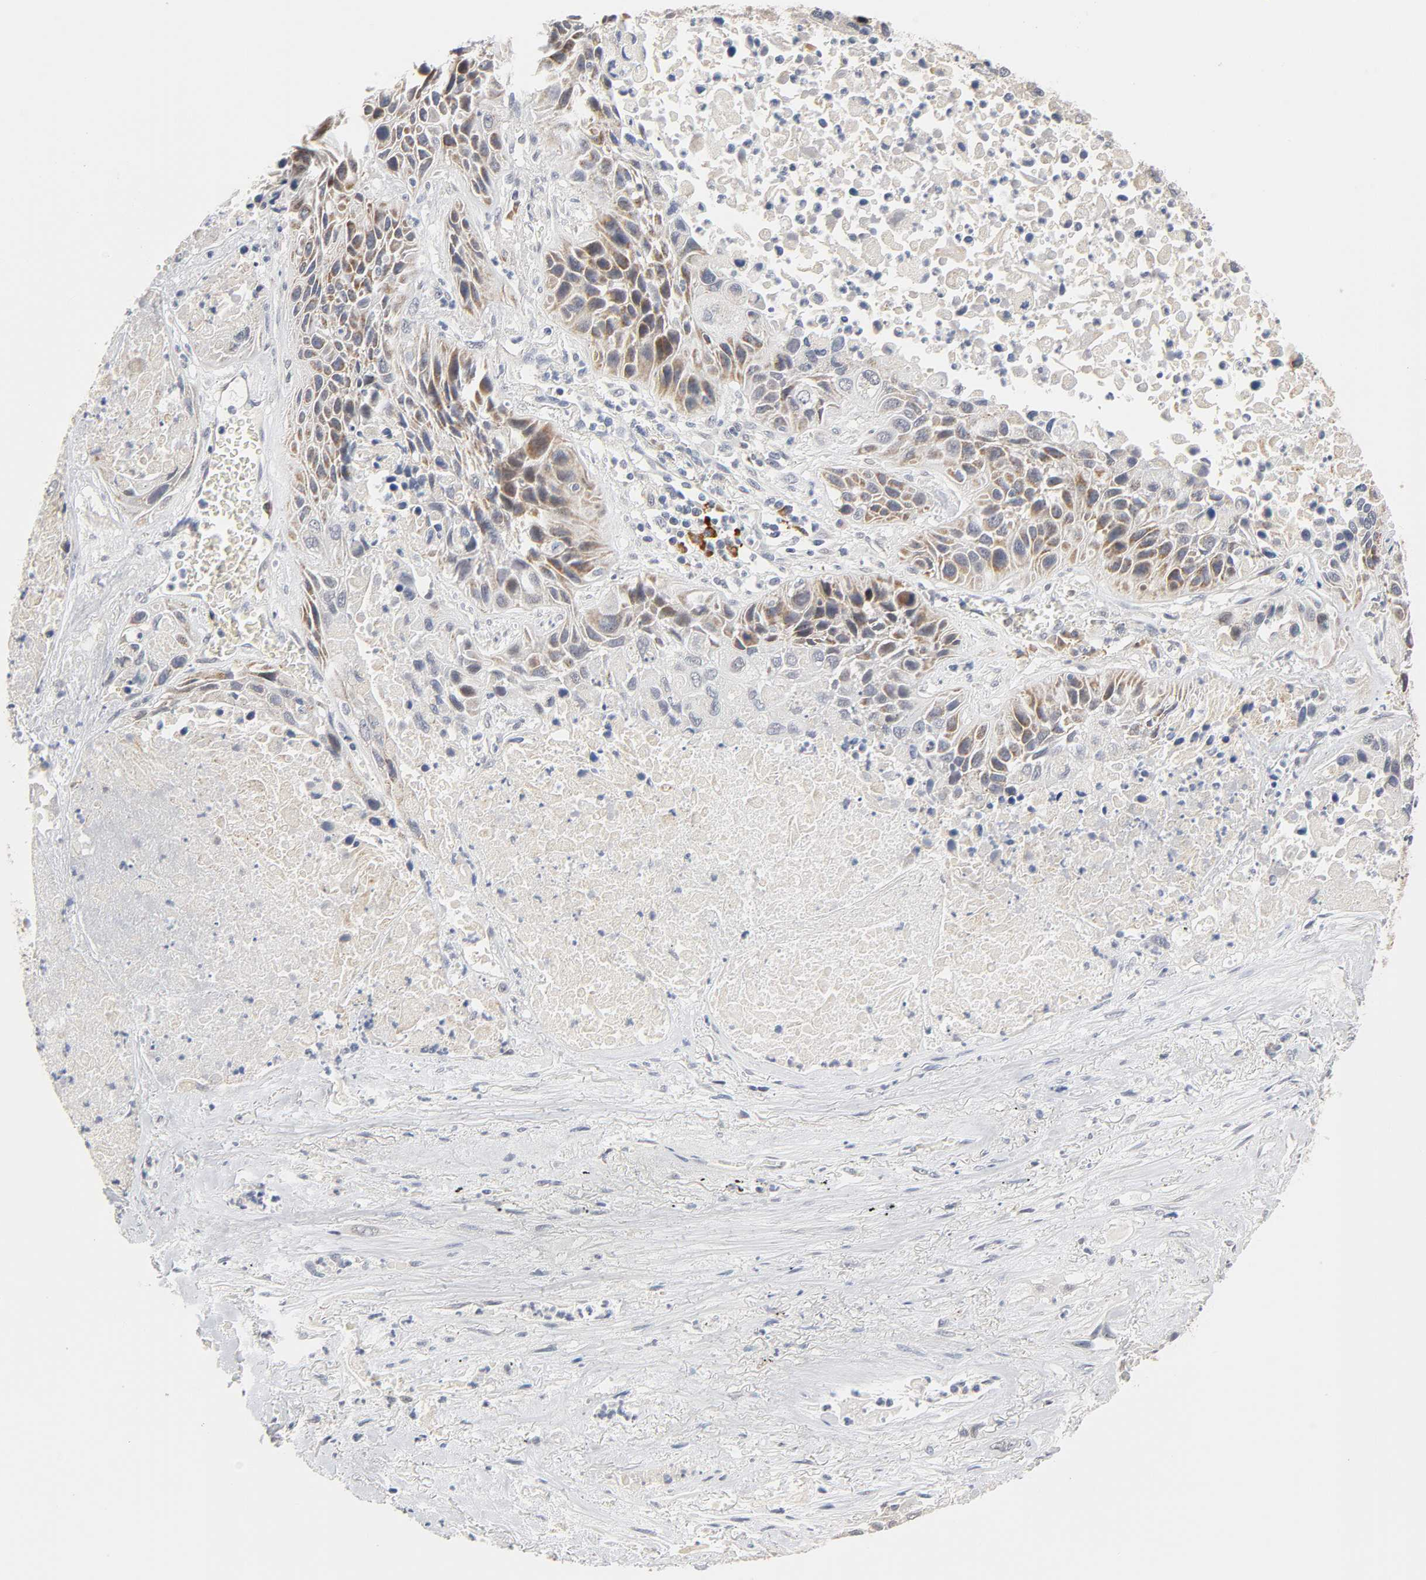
{"staining": {"intensity": "moderate", "quantity": ">75%", "location": "cytoplasmic/membranous"}, "tissue": "lung cancer", "cell_type": "Tumor cells", "image_type": "cancer", "snomed": [{"axis": "morphology", "description": "Squamous cell carcinoma, NOS"}, {"axis": "topography", "description": "Lung"}], "caption": "Lung squamous cell carcinoma tissue reveals moderate cytoplasmic/membranous positivity in about >75% of tumor cells", "gene": "GSTZ1", "patient": {"sex": "female", "age": 76}}